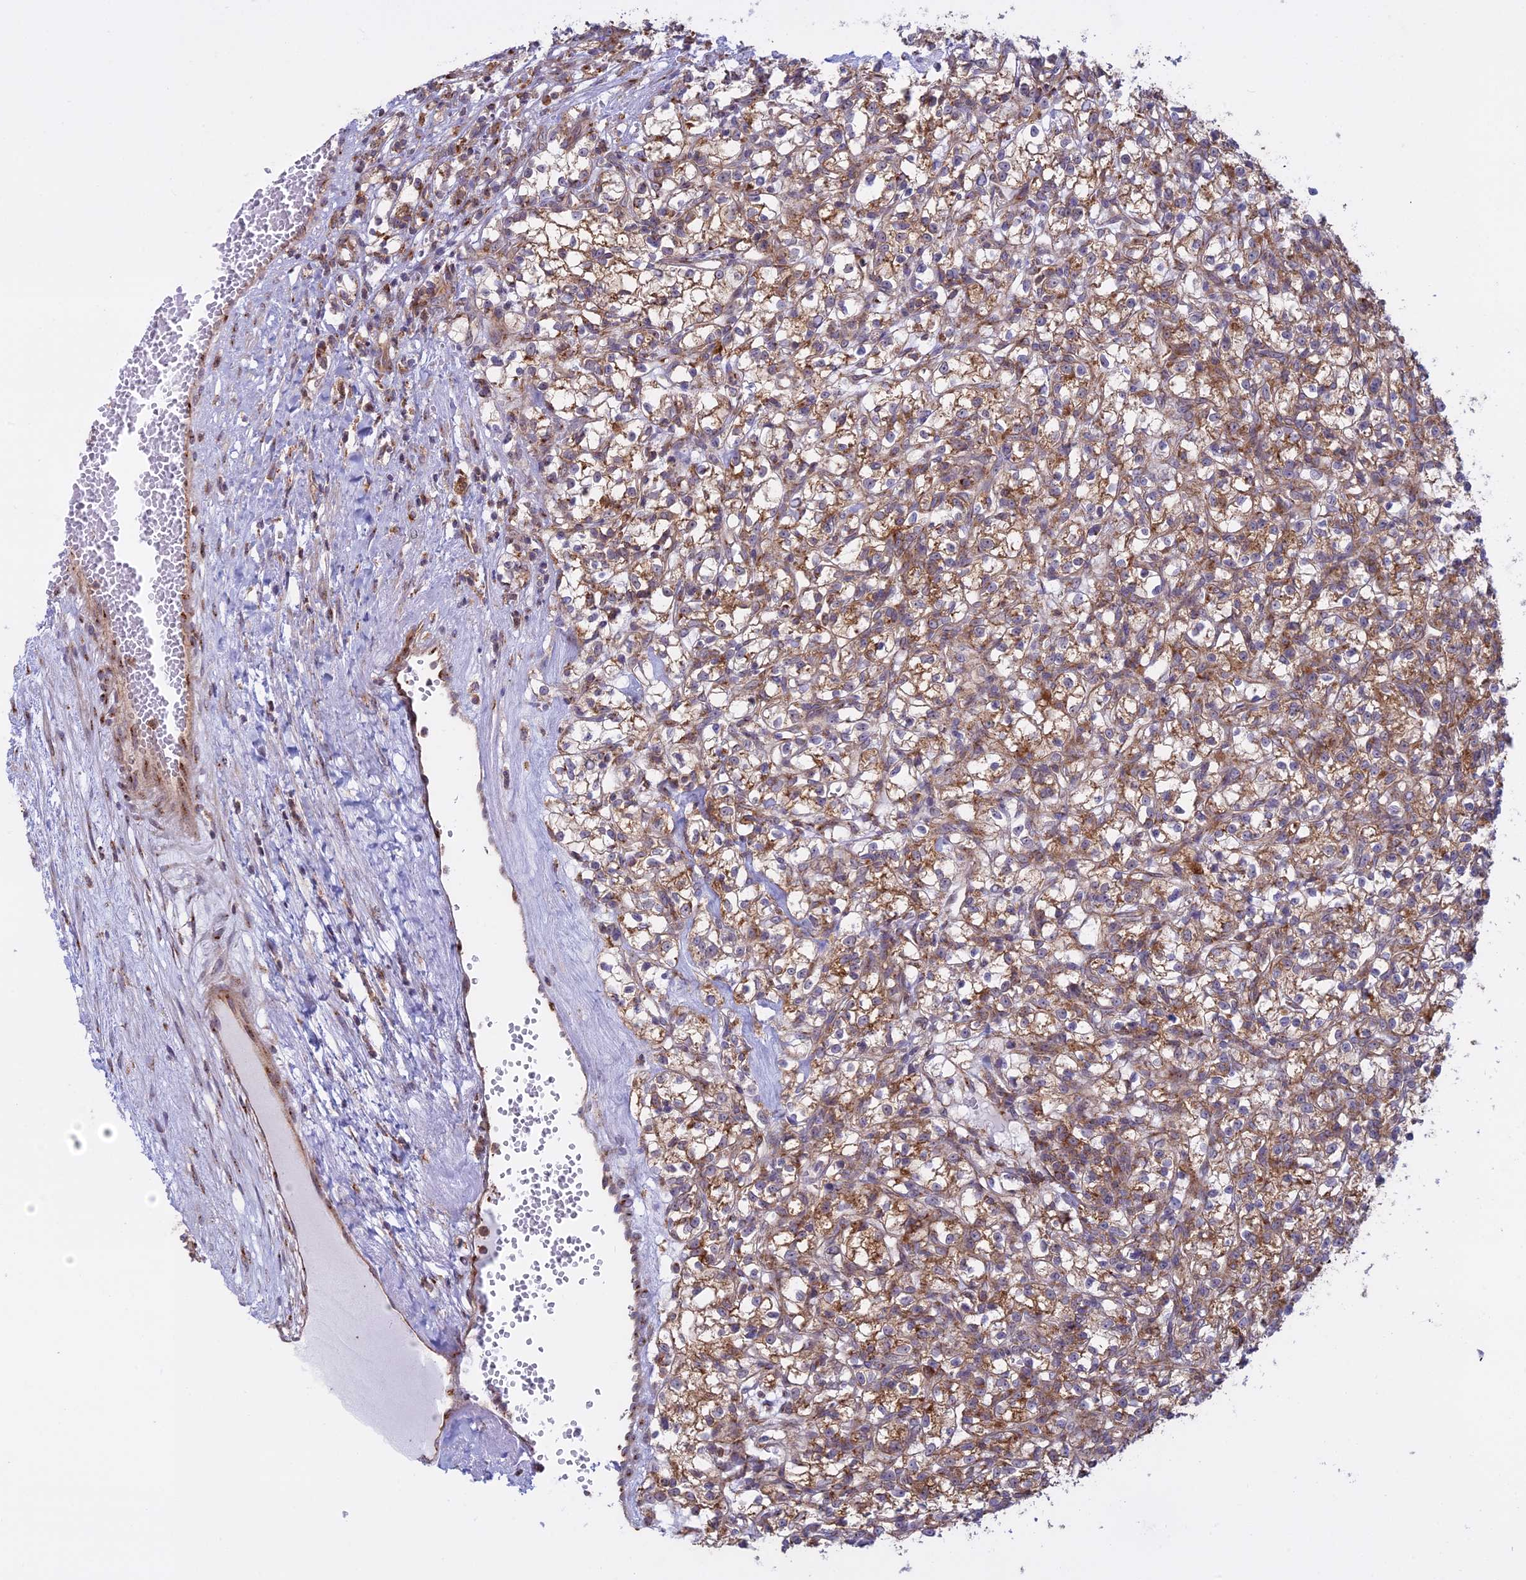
{"staining": {"intensity": "moderate", "quantity": ">75%", "location": "cytoplasmic/membranous"}, "tissue": "renal cancer", "cell_type": "Tumor cells", "image_type": "cancer", "snomed": [{"axis": "morphology", "description": "Adenocarcinoma, NOS"}, {"axis": "topography", "description": "Kidney"}], "caption": "Renal cancer (adenocarcinoma) stained with a protein marker displays moderate staining in tumor cells.", "gene": "CLINT1", "patient": {"sex": "female", "age": 59}}